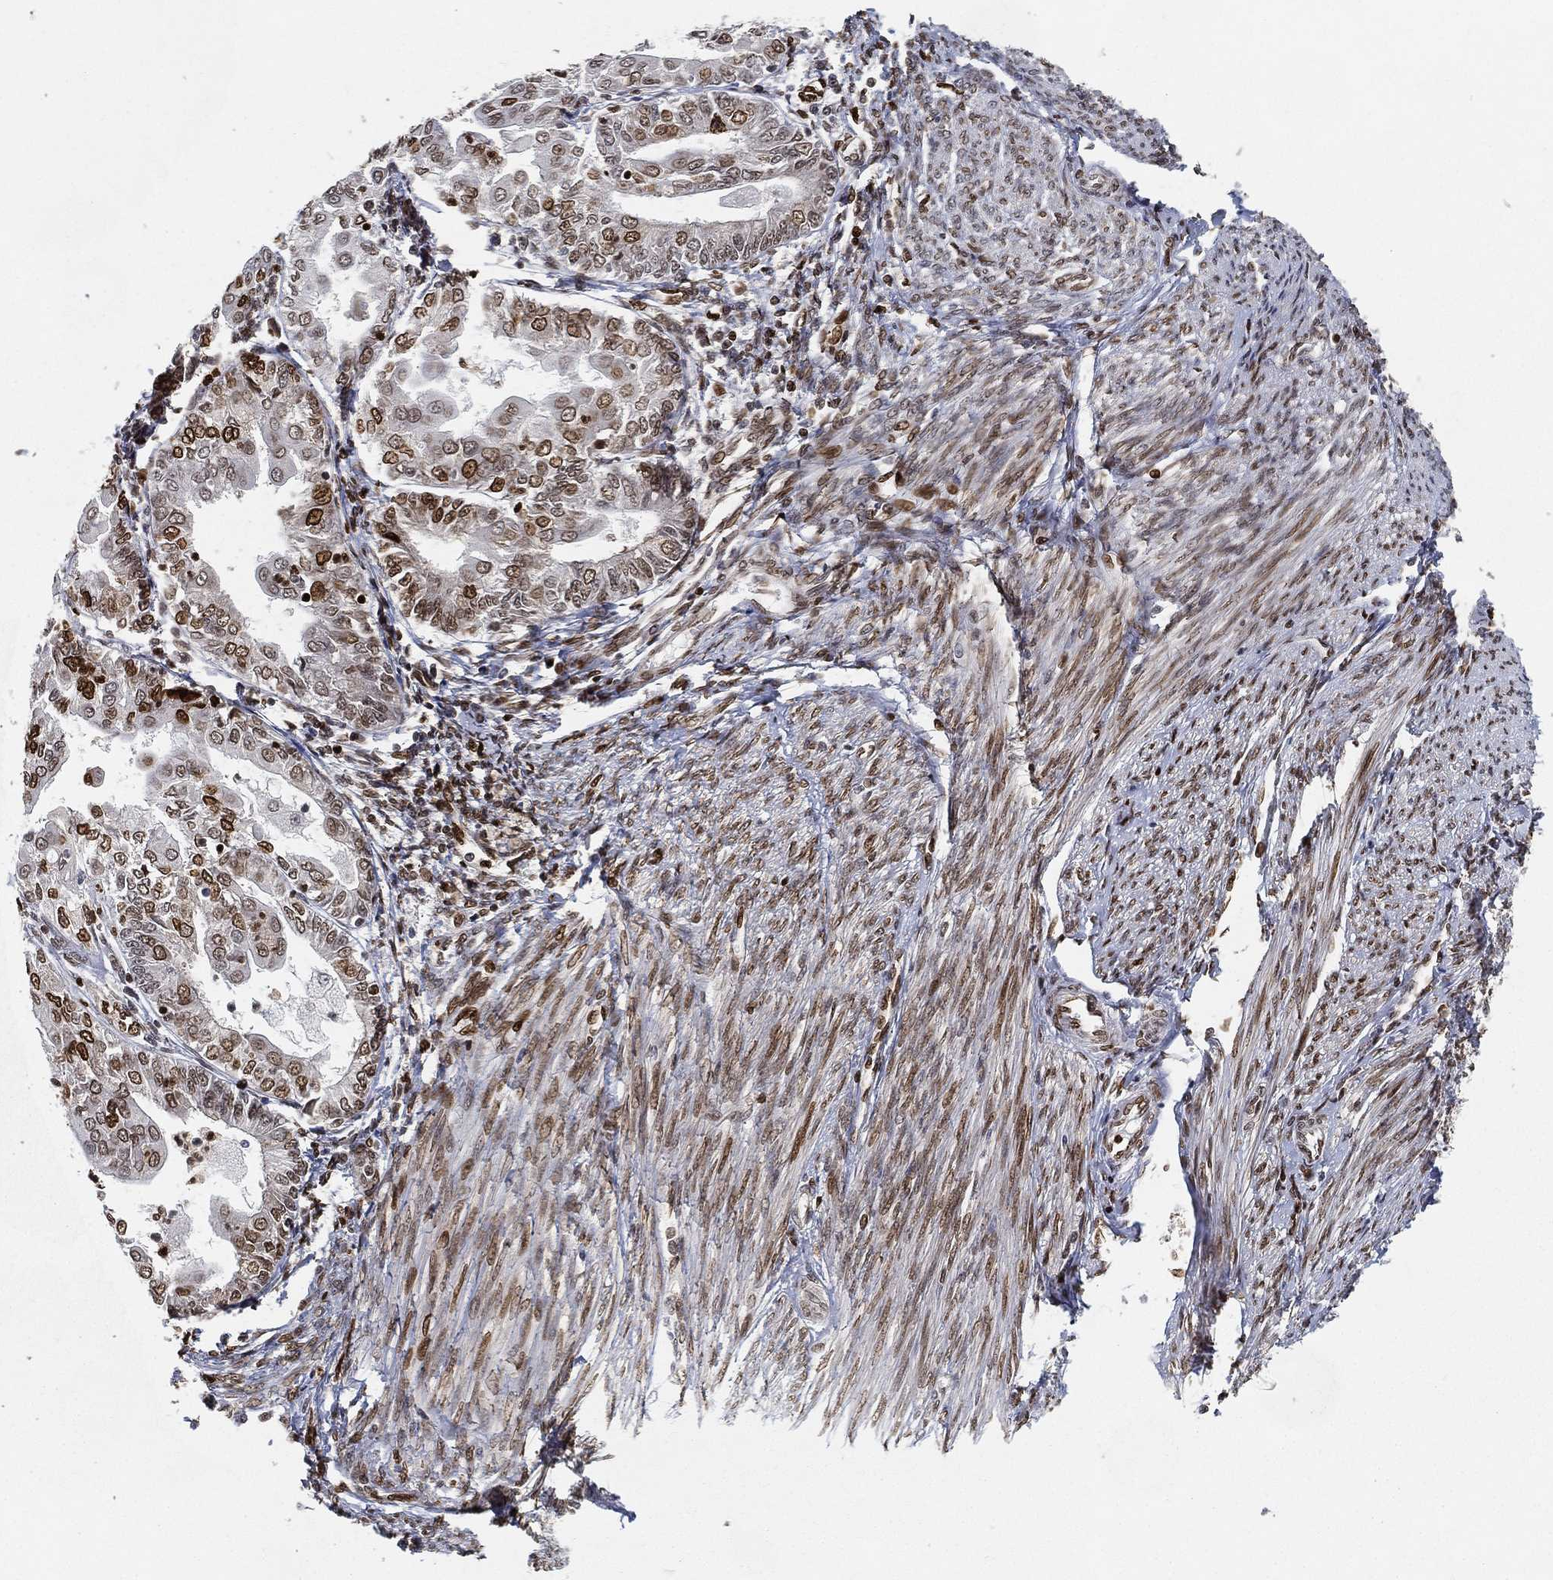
{"staining": {"intensity": "moderate", "quantity": "25%-75%", "location": "nuclear"}, "tissue": "endometrial cancer", "cell_type": "Tumor cells", "image_type": "cancer", "snomed": [{"axis": "morphology", "description": "Adenocarcinoma, NOS"}, {"axis": "topography", "description": "Endometrium"}], "caption": "Protein expression analysis of human endometrial cancer (adenocarcinoma) reveals moderate nuclear positivity in approximately 25%-75% of tumor cells. (Stains: DAB in brown, nuclei in blue, Microscopy: brightfield microscopy at high magnification).", "gene": "LMNB1", "patient": {"sex": "female", "age": 68}}